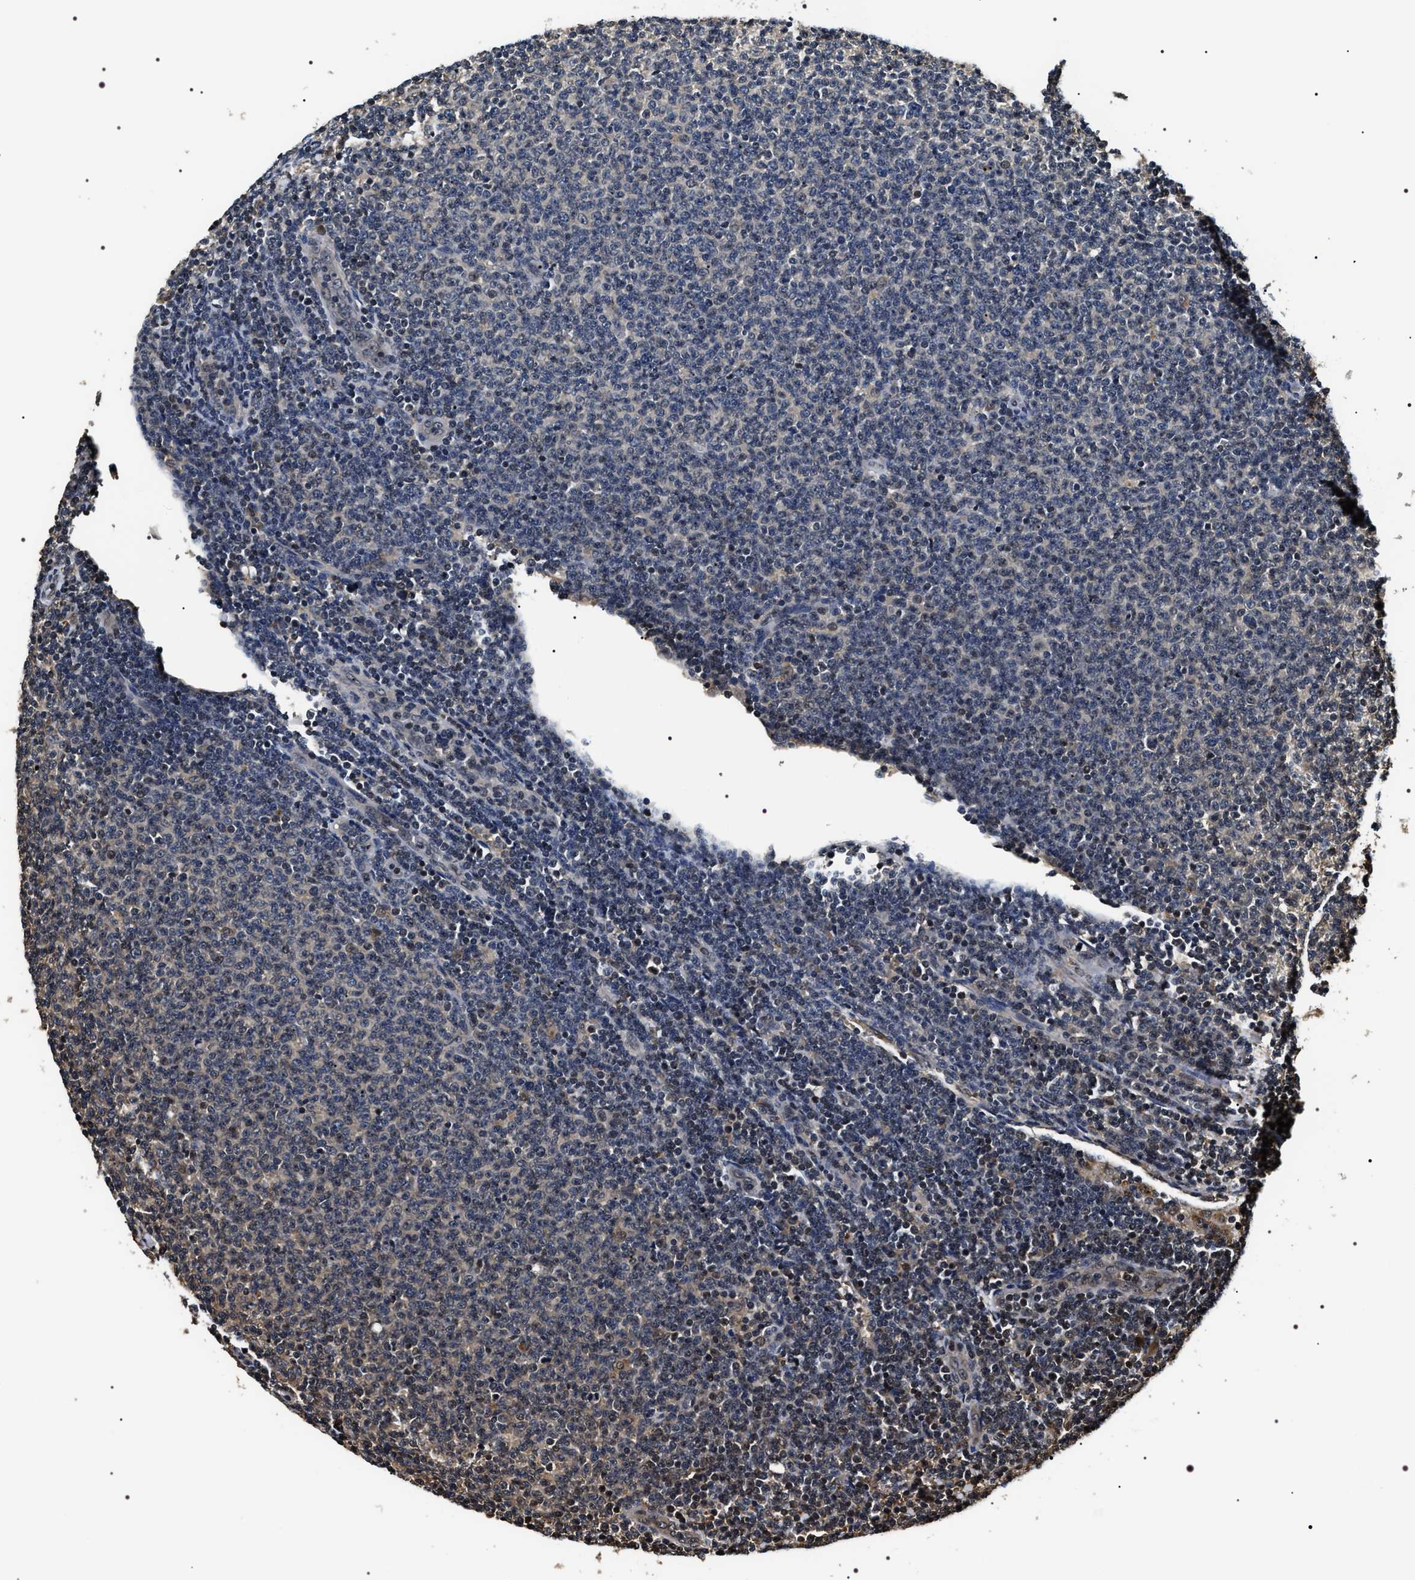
{"staining": {"intensity": "weak", "quantity": "<25%", "location": "cytoplasmic/membranous"}, "tissue": "lymphoma", "cell_type": "Tumor cells", "image_type": "cancer", "snomed": [{"axis": "morphology", "description": "Malignant lymphoma, non-Hodgkin's type, Low grade"}, {"axis": "topography", "description": "Lymph node"}], "caption": "Lymphoma stained for a protein using immunohistochemistry displays no positivity tumor cells.", "gene": "ARHGAP22", "patient": {"sex": "male", "age": 66}}